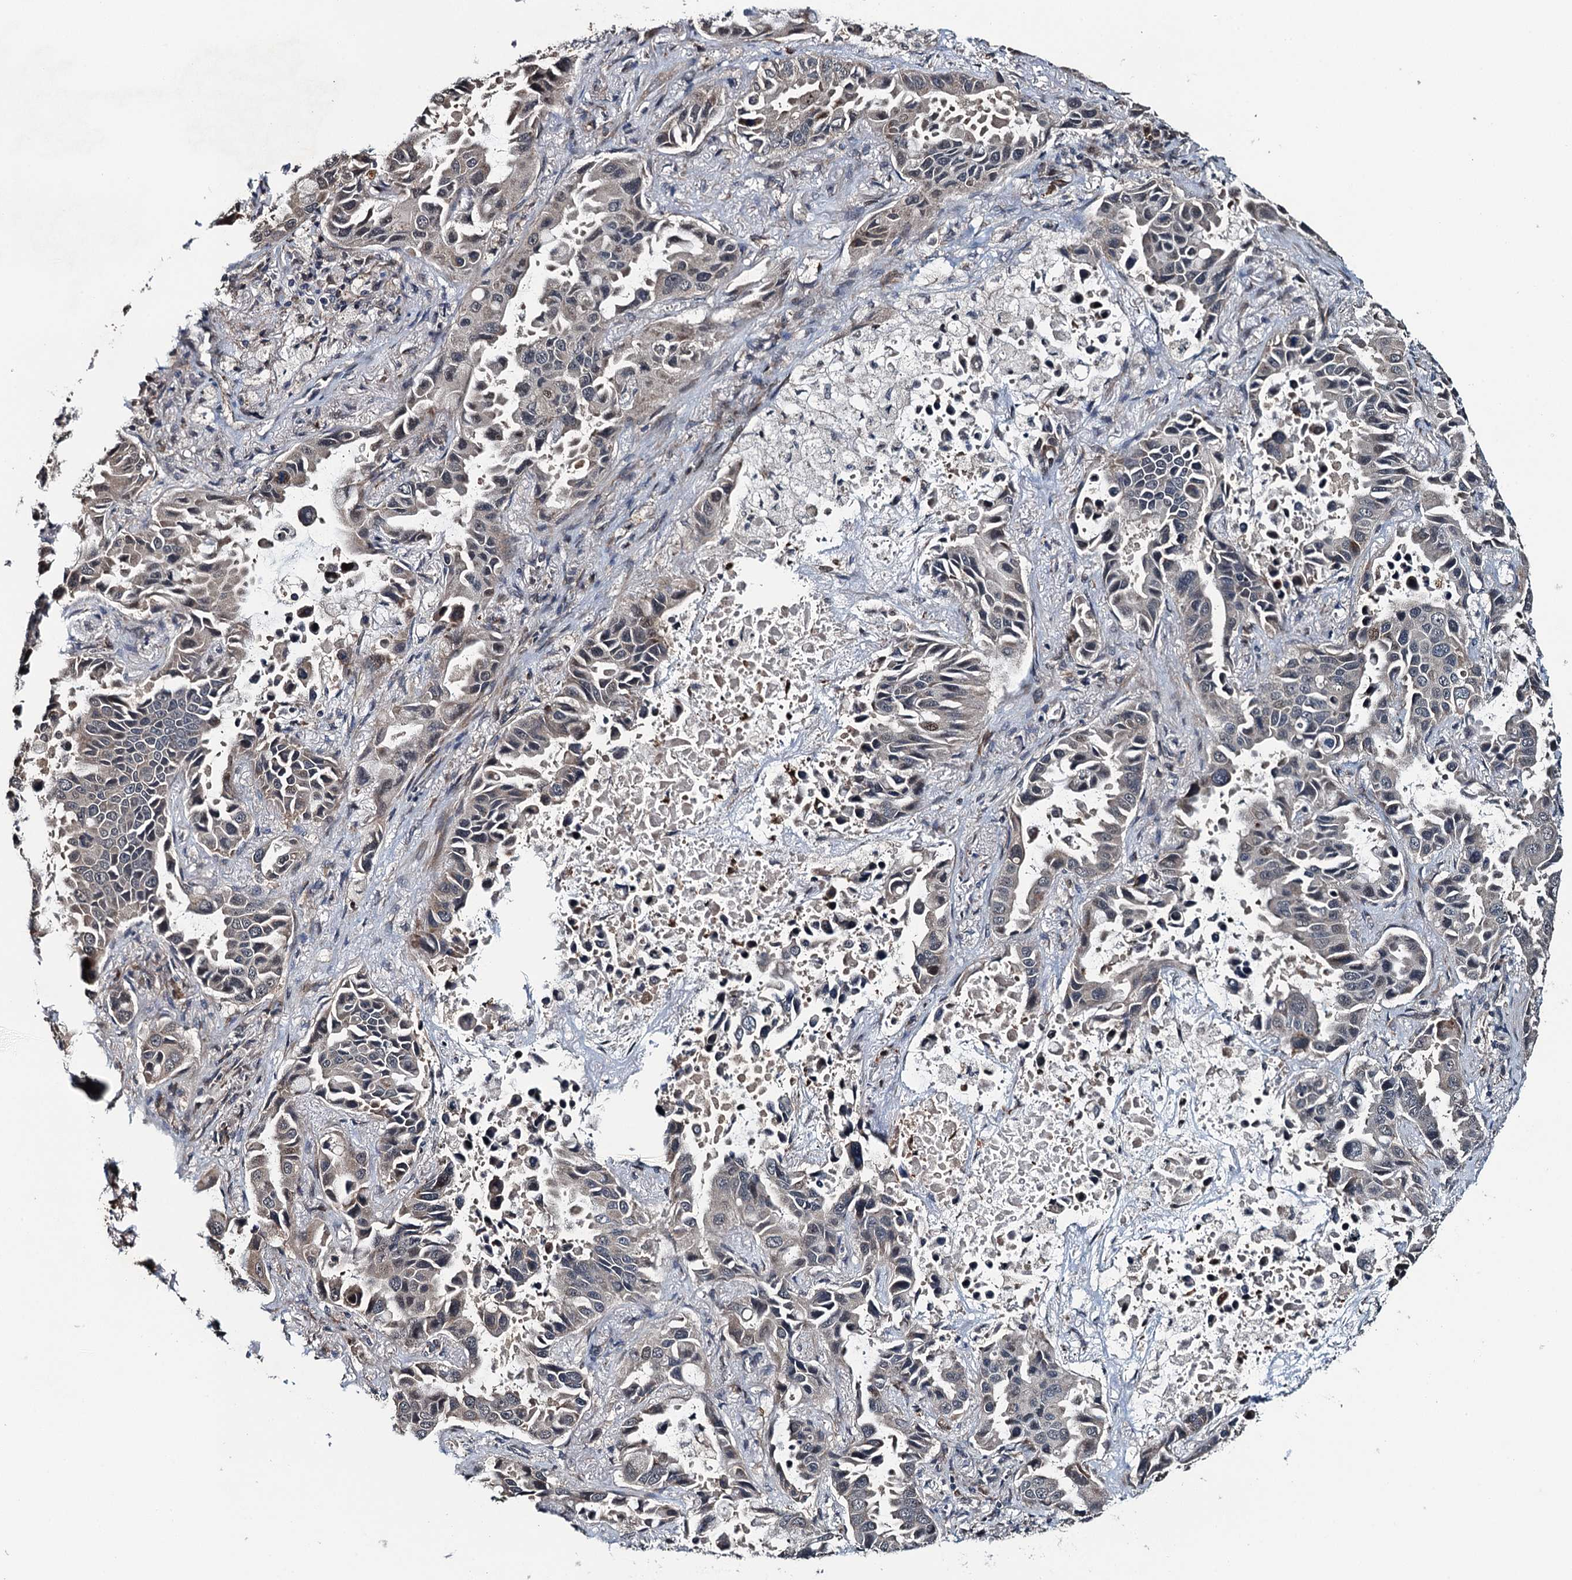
{"staining": {"intensity": "negative", "quantity": "none", "location": "none"}, "tissue": "lung cancer", "cell_type": "Tumor cells", "image_type": "cancer", "snomed": [{"axis": "morphology", "description": "Adenocarcinoma, NOS"}, {"axis": "topography", "description": "Lung"}], "caption": "This is a photomicrograph of IHC staining of lung adenocarcinoma, which shows no expression in tumor cells.", "gene": "WHAMM", "patient": {"sex": "male", "age": 64}}